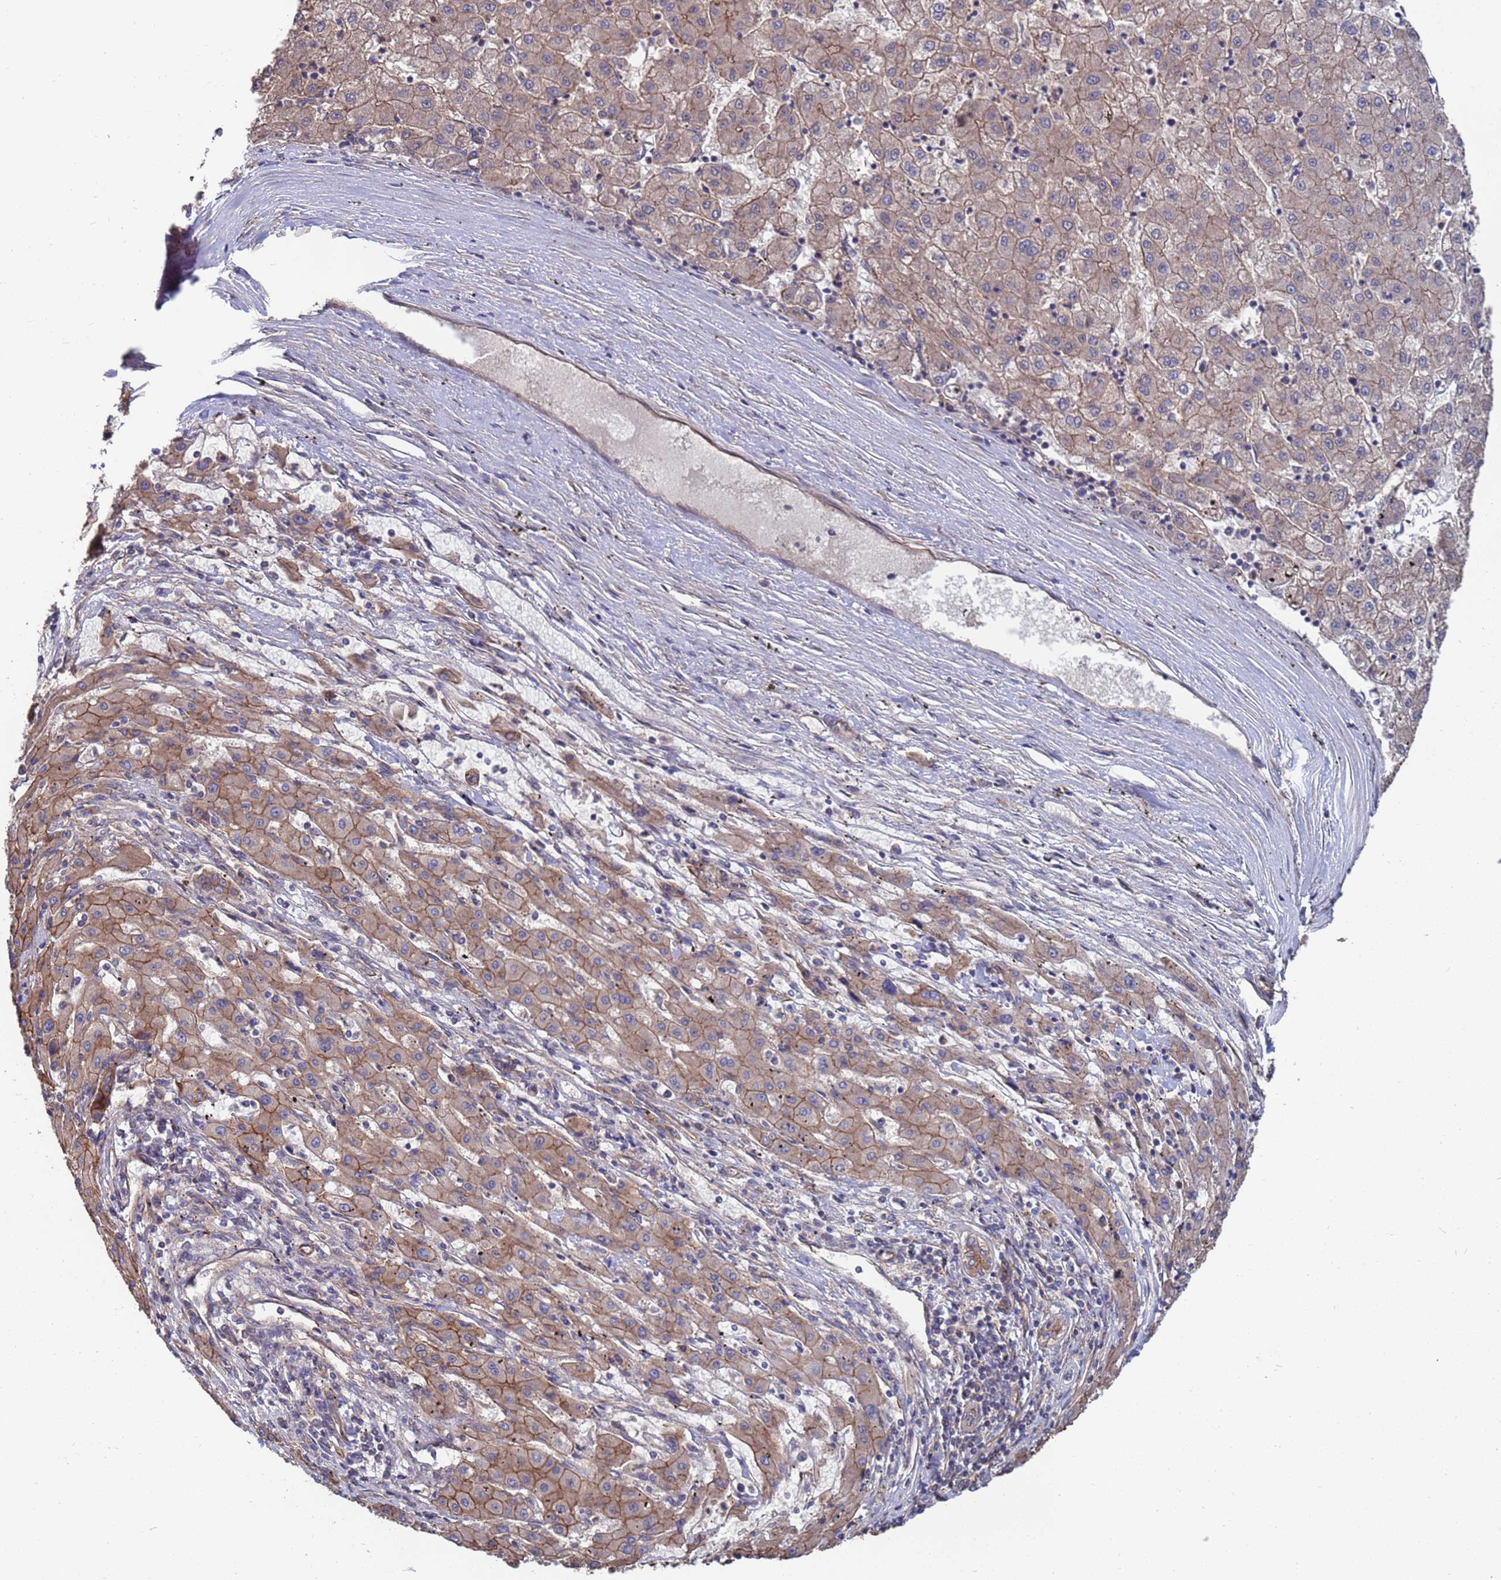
{"staining": {"intensity": "moderate", "quantity": "25%-75%", "location": "cytoplasmic/membranous"}, "tissue": "liver cancer", "cell_type": "Tumor cells", "image_type": "cancer", "snomed": [{"axis": "morphology", "description": "Carcinoma, Hepatocellular, NOS"}, {"axis": "topography", "description": "Liver"}], "caption": "Brown immunohistochemical staining in human liver cancer (hepatocellular carcinoma) reveals moderate cytoplasmic/membranous expression in about 25%-75% of tumor cells. (IHC, brightfield microscopy, high magnification).", "gene": "NDUFAF6", "patient": {"sex": "male", "age": 72}}